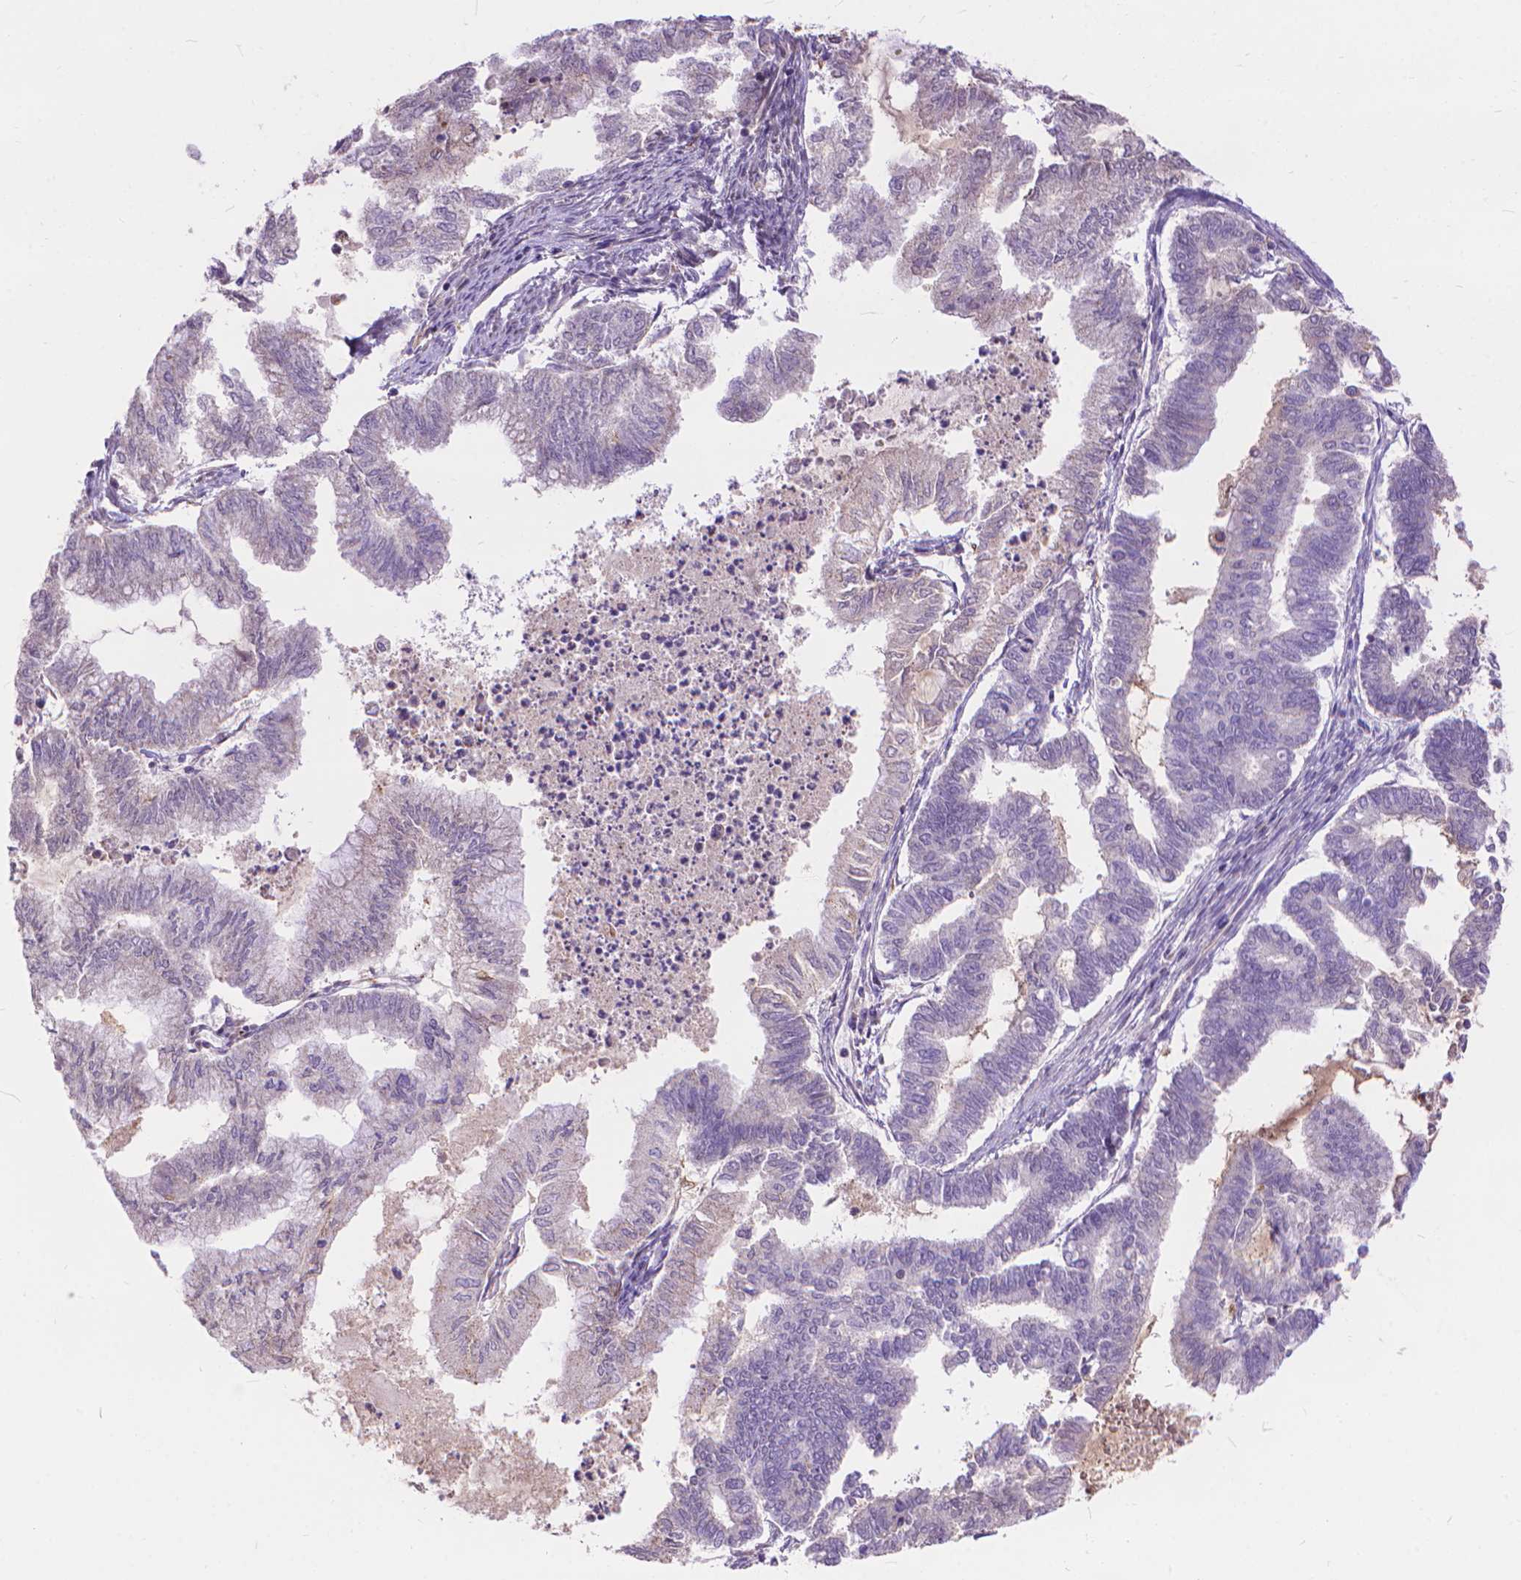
{"staining": {"intensity": "negative", "quantity": "none", "location": "none"}, "tissue": "endometrial cancer", "cell_type": "Tumor cells", "image_type": "cancer", "snomed": [{"axis": "morphology", "description": "Adenocarcinoma, NOS"}, {"axis": "topography", "description": "Endometrium"}], "caption": "Immunohistochemical staining of human endometrial cancer demonstrates no significant staining in tumor cells.", "gene": "TMEM135", "patient": {"sex": "female", "age": 79}}